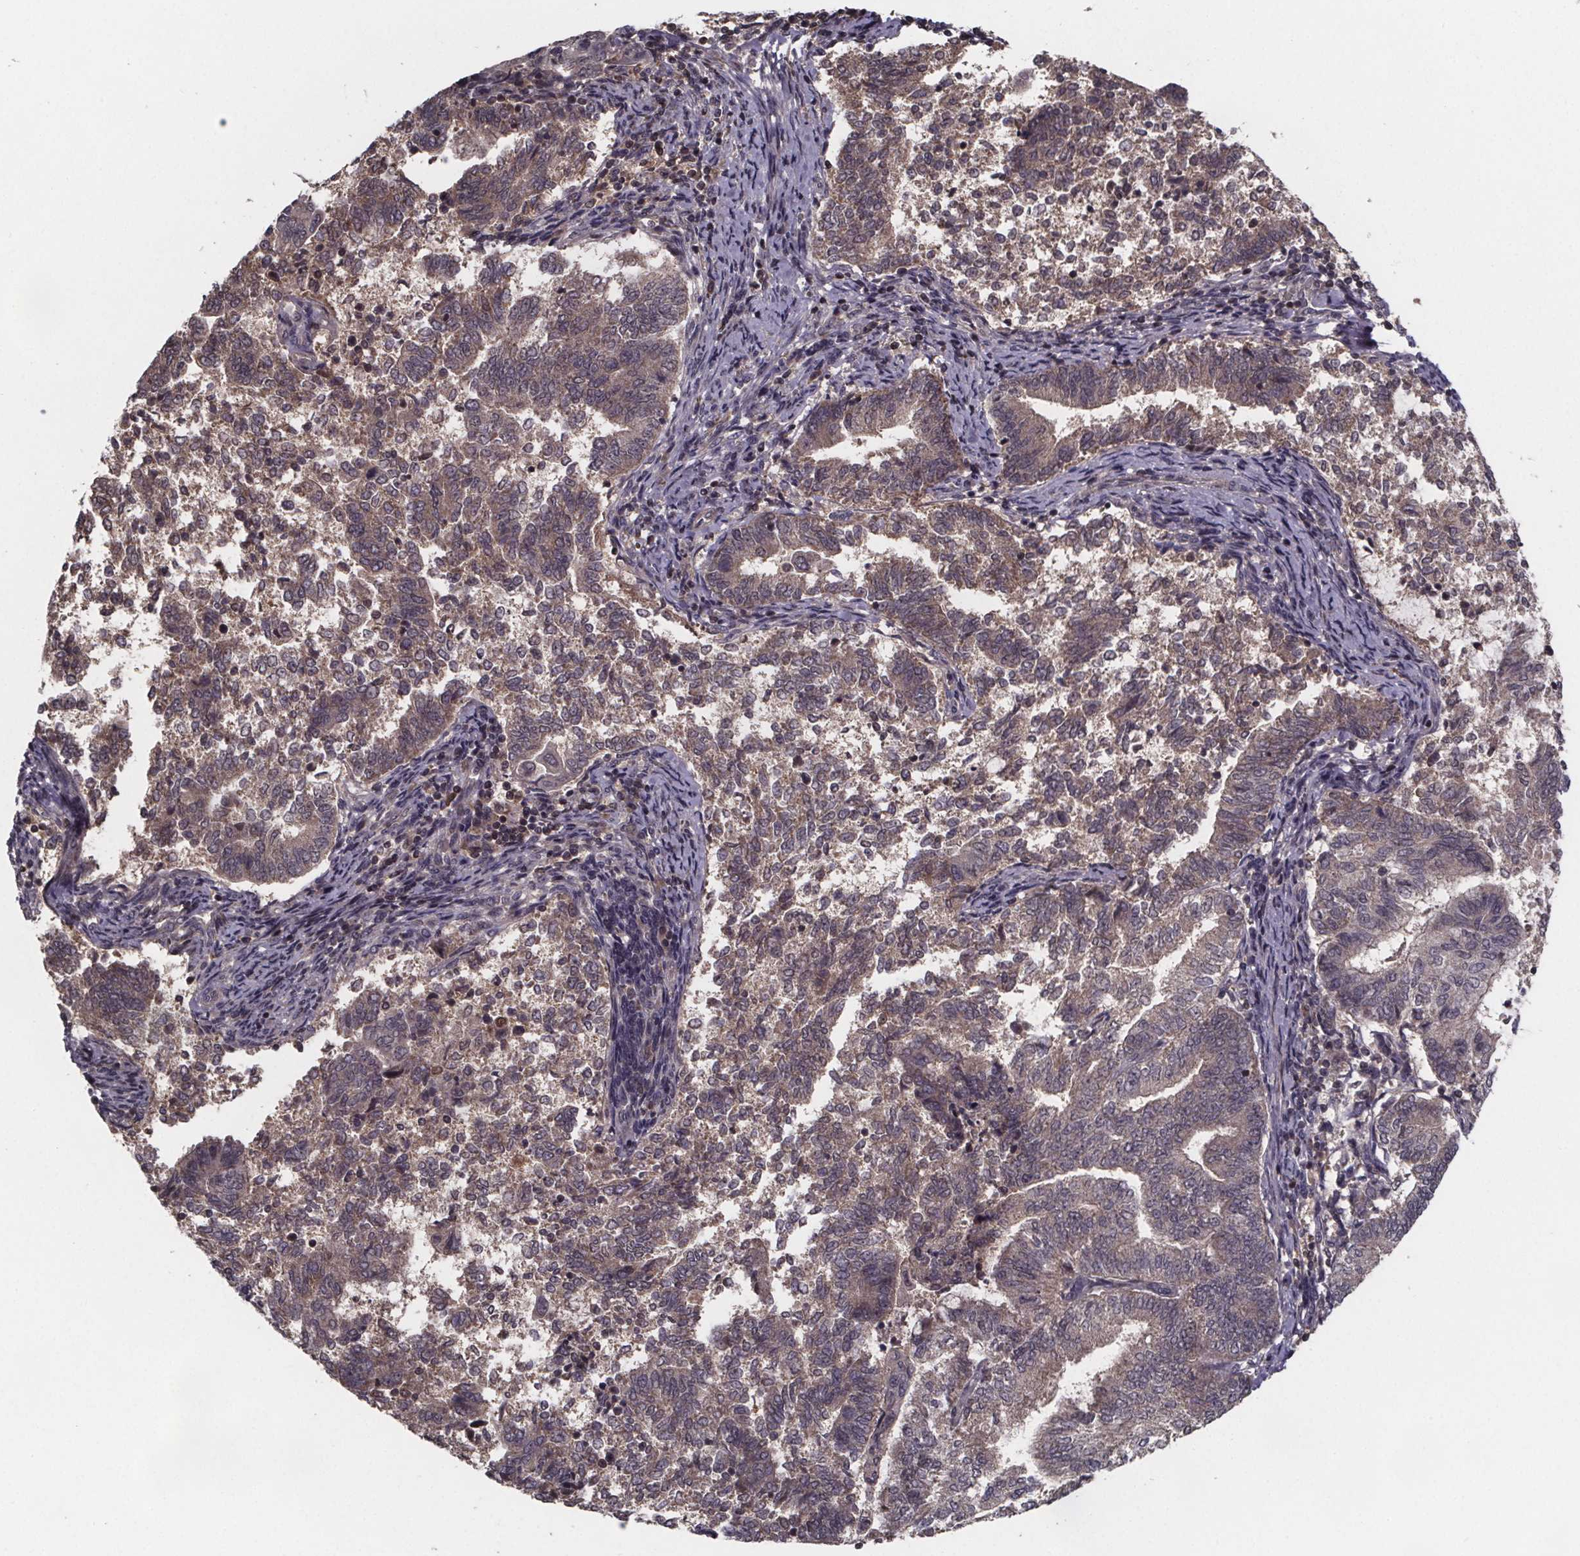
{"staining": {"intensity": "weak", "quantity": ">75%", "location": "cytoplasmic/membranous"}, "tissue": "endometrial cancer", "cell_type": "Tumor cells", "image_type": "cancer", "snomed": [{"axis": "morphology", "description": "Adenocarcinoma, NOS"}, {"axis": "topography", "description": "Endometrium"}], "caption": "Immunohistochemistry (DAB (3,3'-diaminobenzidine)) staining of adenocarcinoma (endometrial) demonstrates weak cytoplasmic/membranous protein staining in about >75% of tumor cells.", "gene": "FN3KRP", "patient": {"sex": "female", "age": 65}}